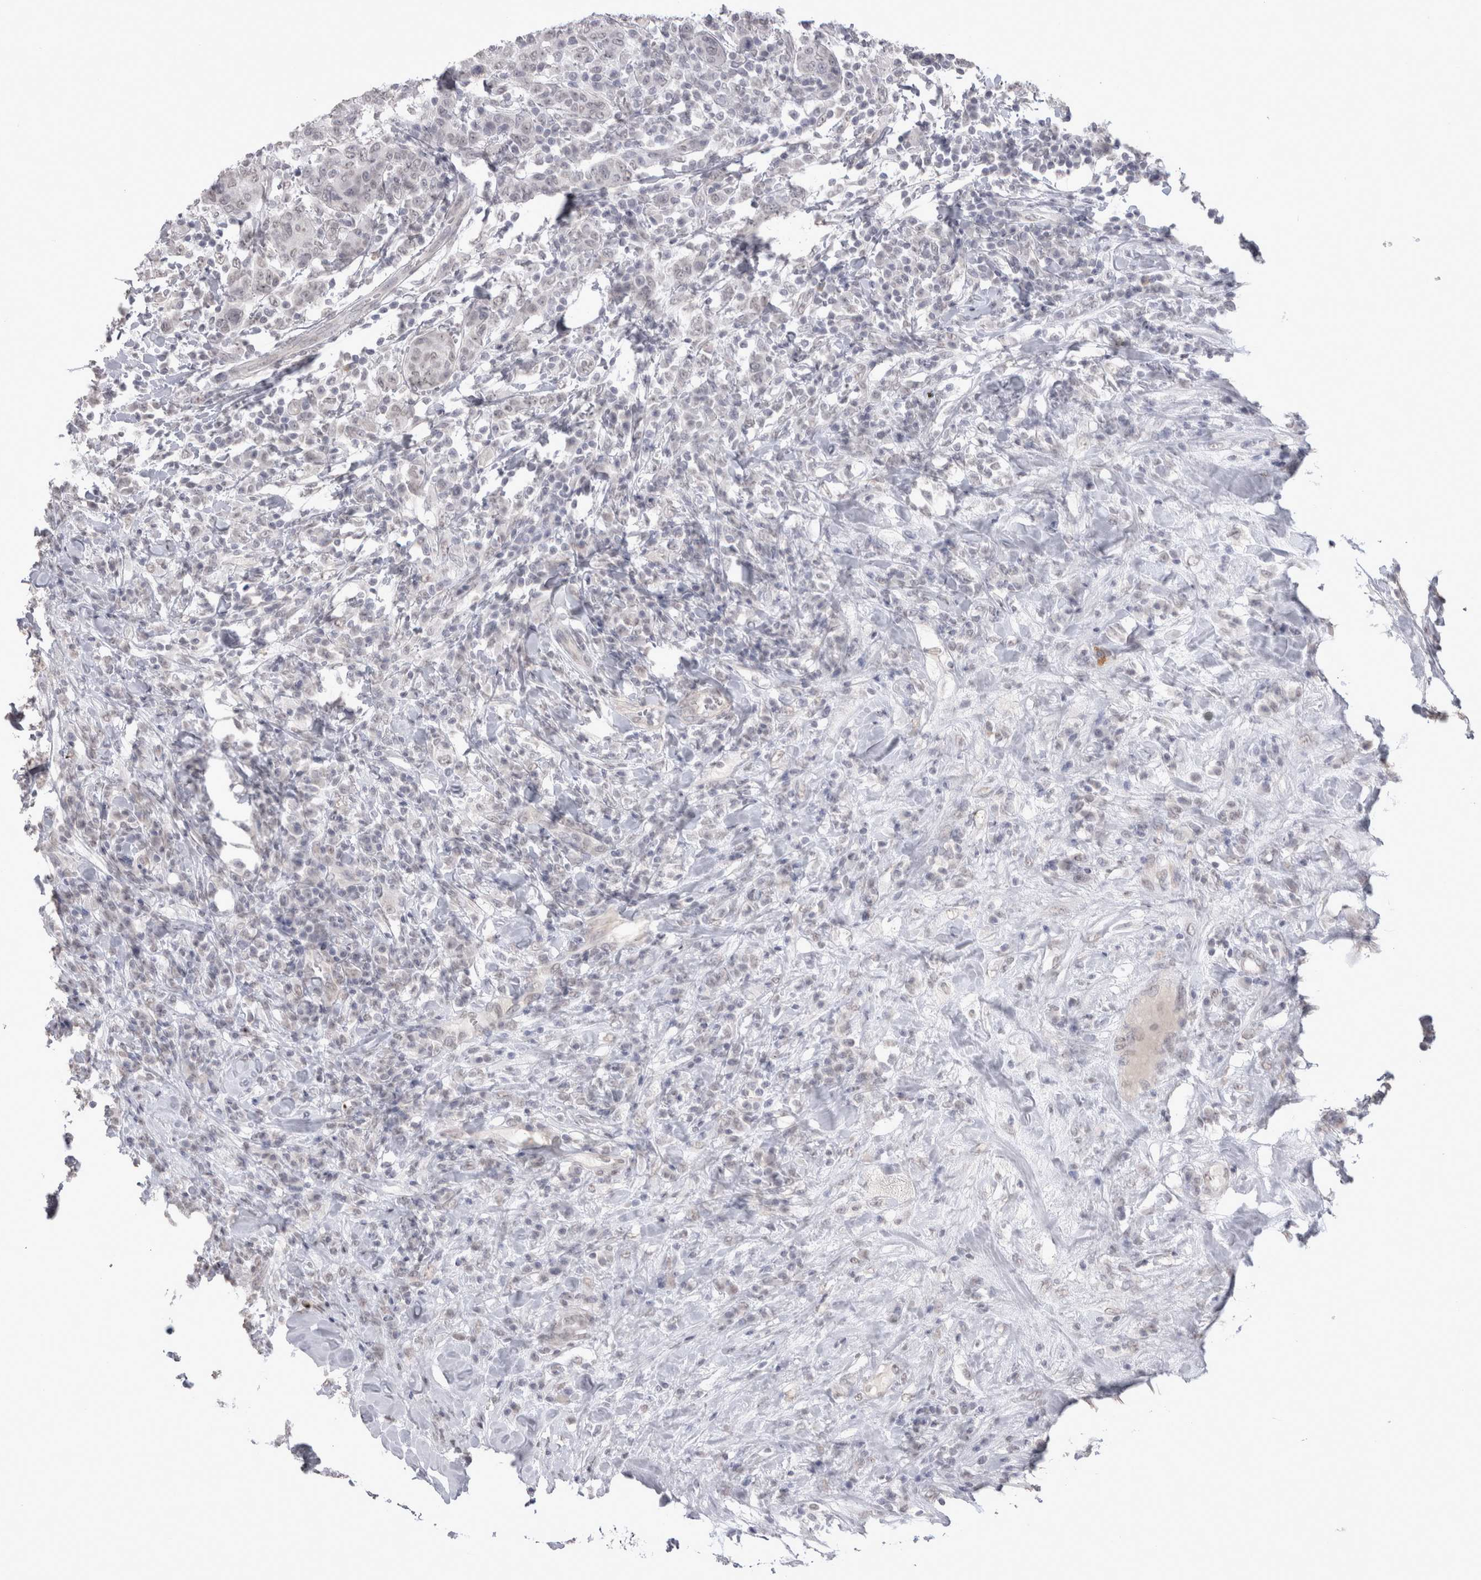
{"staining": {"intensity": "negative", "quantity": "none", "location": "none"}, "tissue": "breast cancer", "cell_type": "Tumor cells", "image_type": "cancer", "snomed": [{"axis": "morphology", "description": "Duct carcinoma"}, {"axis": "topography", "description": "Breast"}], "caption": "Infiltrating ductal carcinoma (breast) stained for a protein using immunohistochemistry exhibits no expression tumor cells.", "gene": "DDX4", "patient": {"sex": "female", "age": 37}}